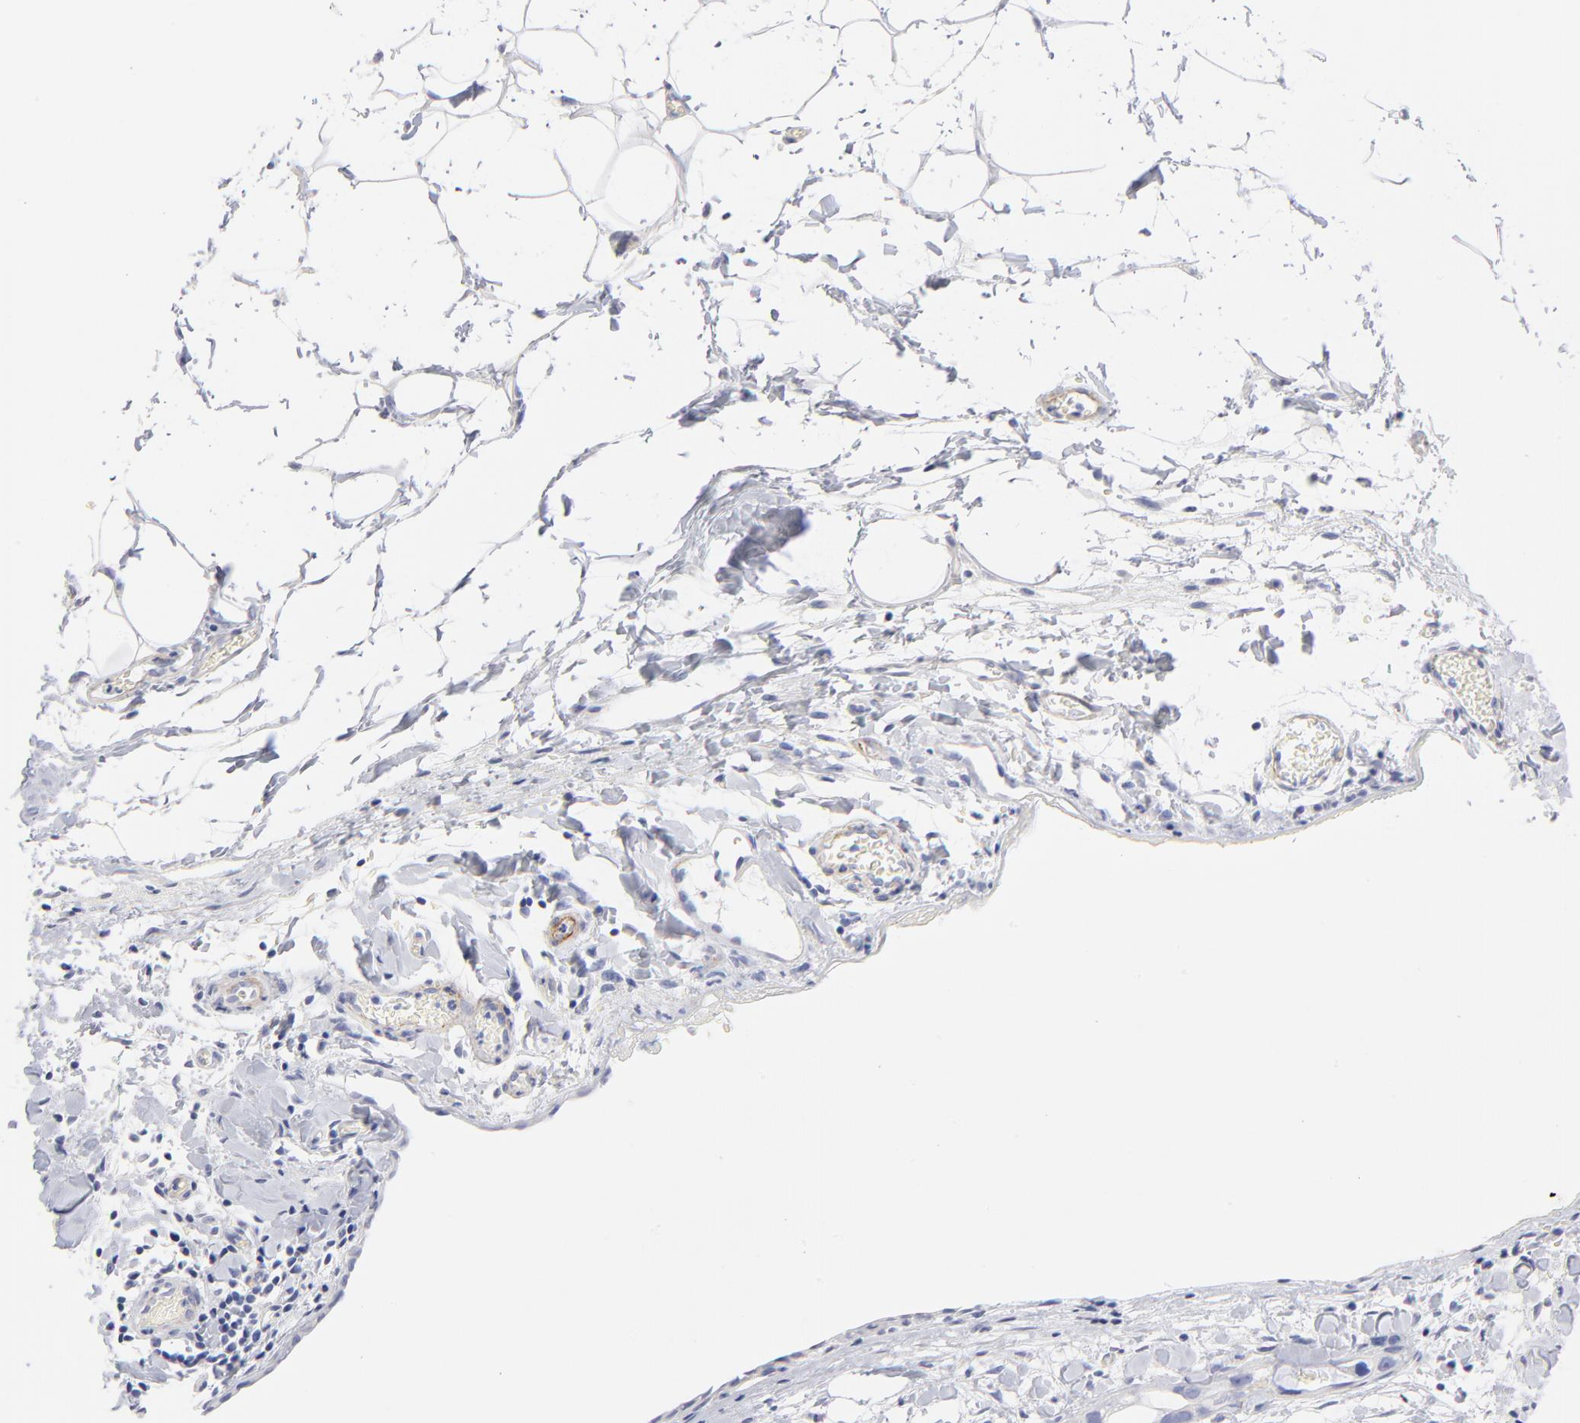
{"staining": {"intensity": "negative", "quantity": "none", "location": "none"}, "tissue": "stomach cancer", "cell_type": "Tumor cells", "image_type": "cancer", "snomed": [{"axis": "morphology", "description": "Adenocarcinoma, NOS"}, {"axis": "topography", "description": "Stomach, upper"}], "caption": "Histopathology image shows no protein positivity in tumor cells of stomach cancer tissue.", "gene": "ACTA2", "patient": {"sex": "male", "age": 47}}